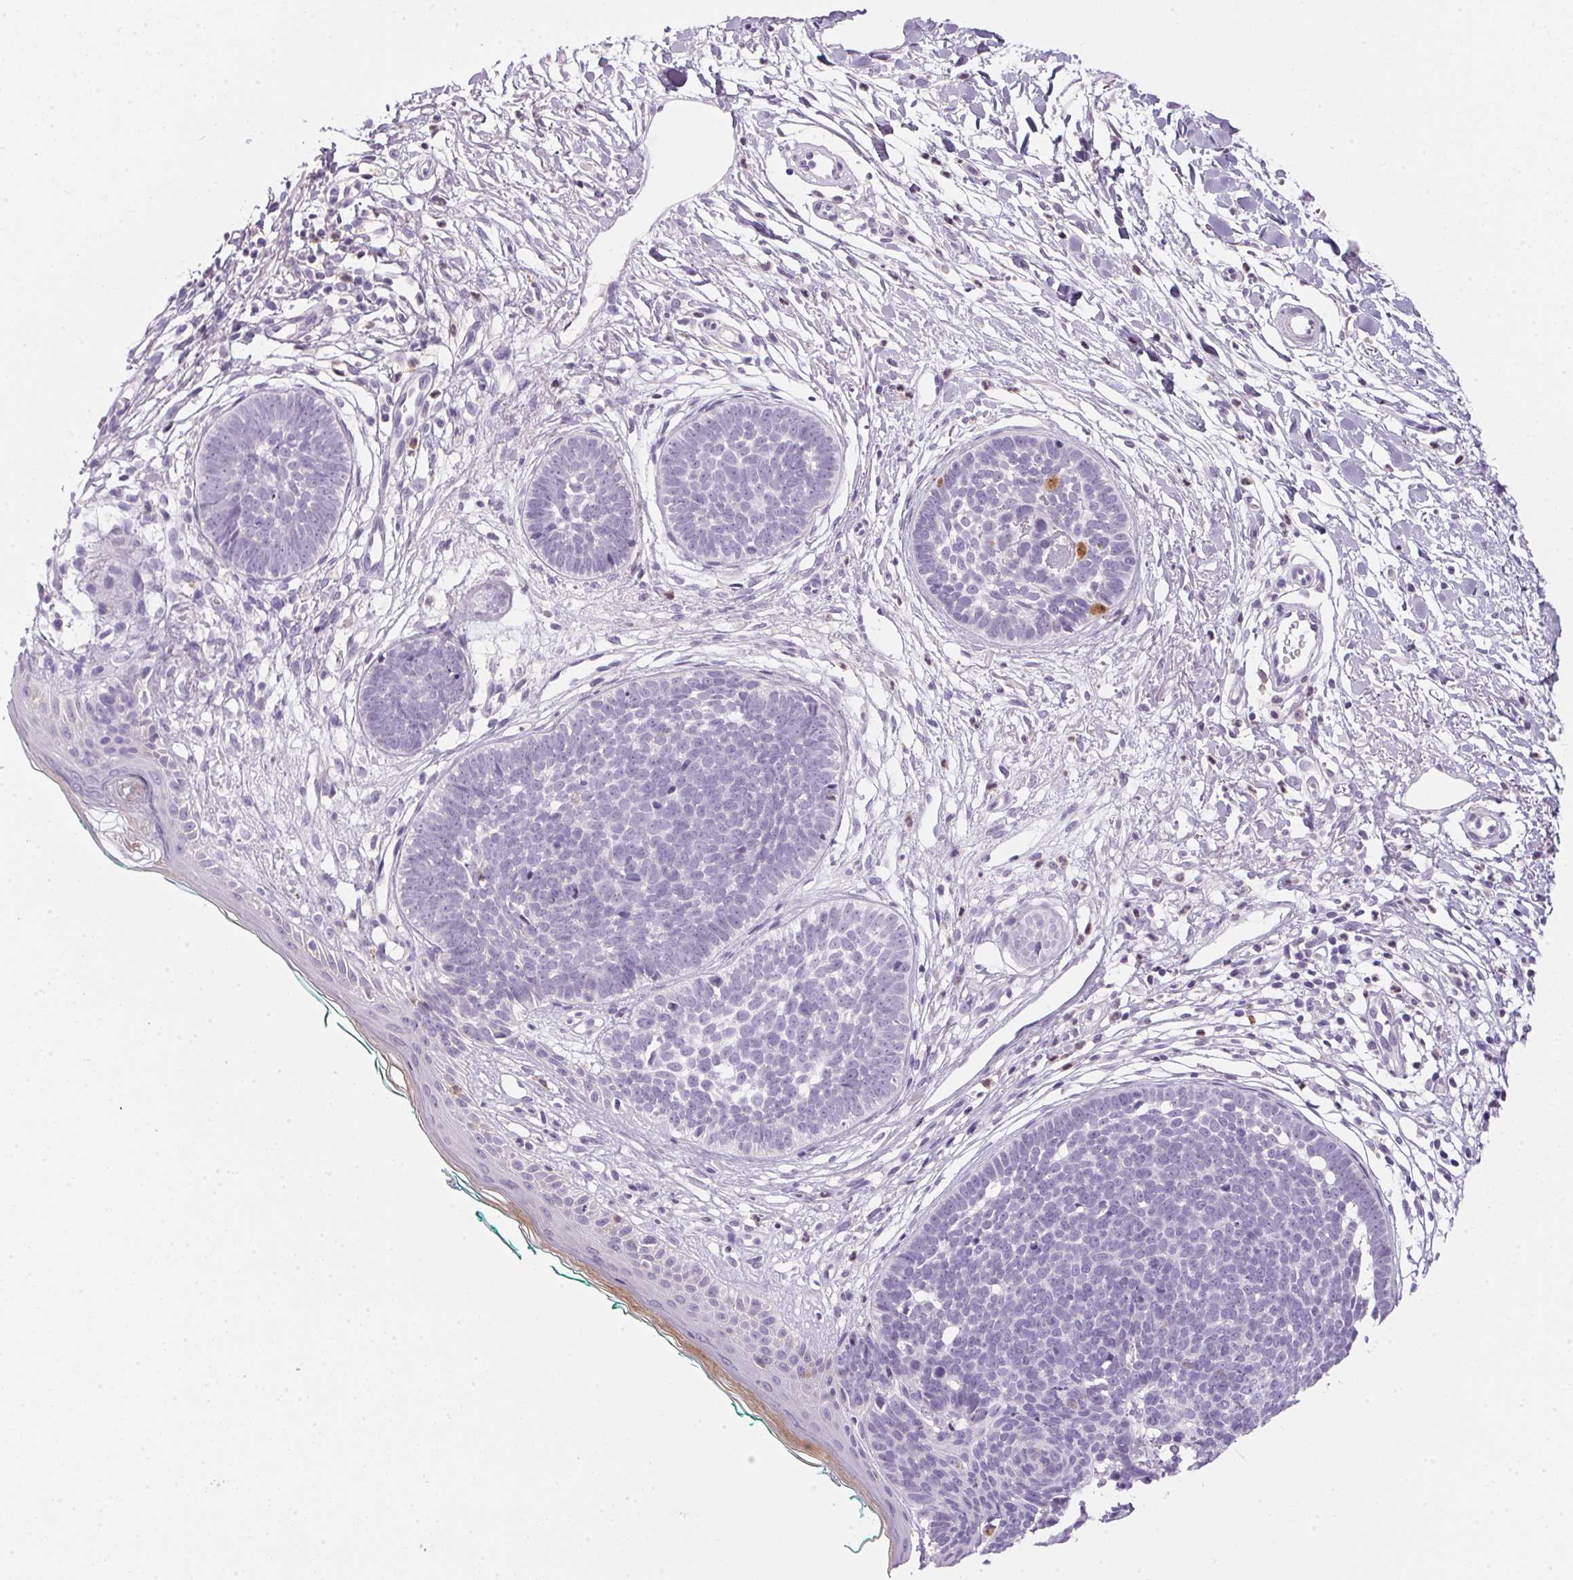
{"staining": {"intensity": "negative", "quantity": "none", "location": "none"}, "tissue": "skin cancer", "cell_type": "Tumor cells", "image_type": "cancer", "snomed": [{"axis": "morphology", "description": "Basal cell carcinoma"}, {"axis": "topography", "description": "Skin"}, {"axis": "topography", "description": "Skin of neck"}, {"axis": "topography", "description": "Skin of shoulder"}, {"axis": "topography", "description": "Skin of back"}], "caption": "Tumor cells show no significant protein expression in basal cell carcinoma (skin).", "gene": "ECPAS", "patient": {"sex": "male", "age": 80}}